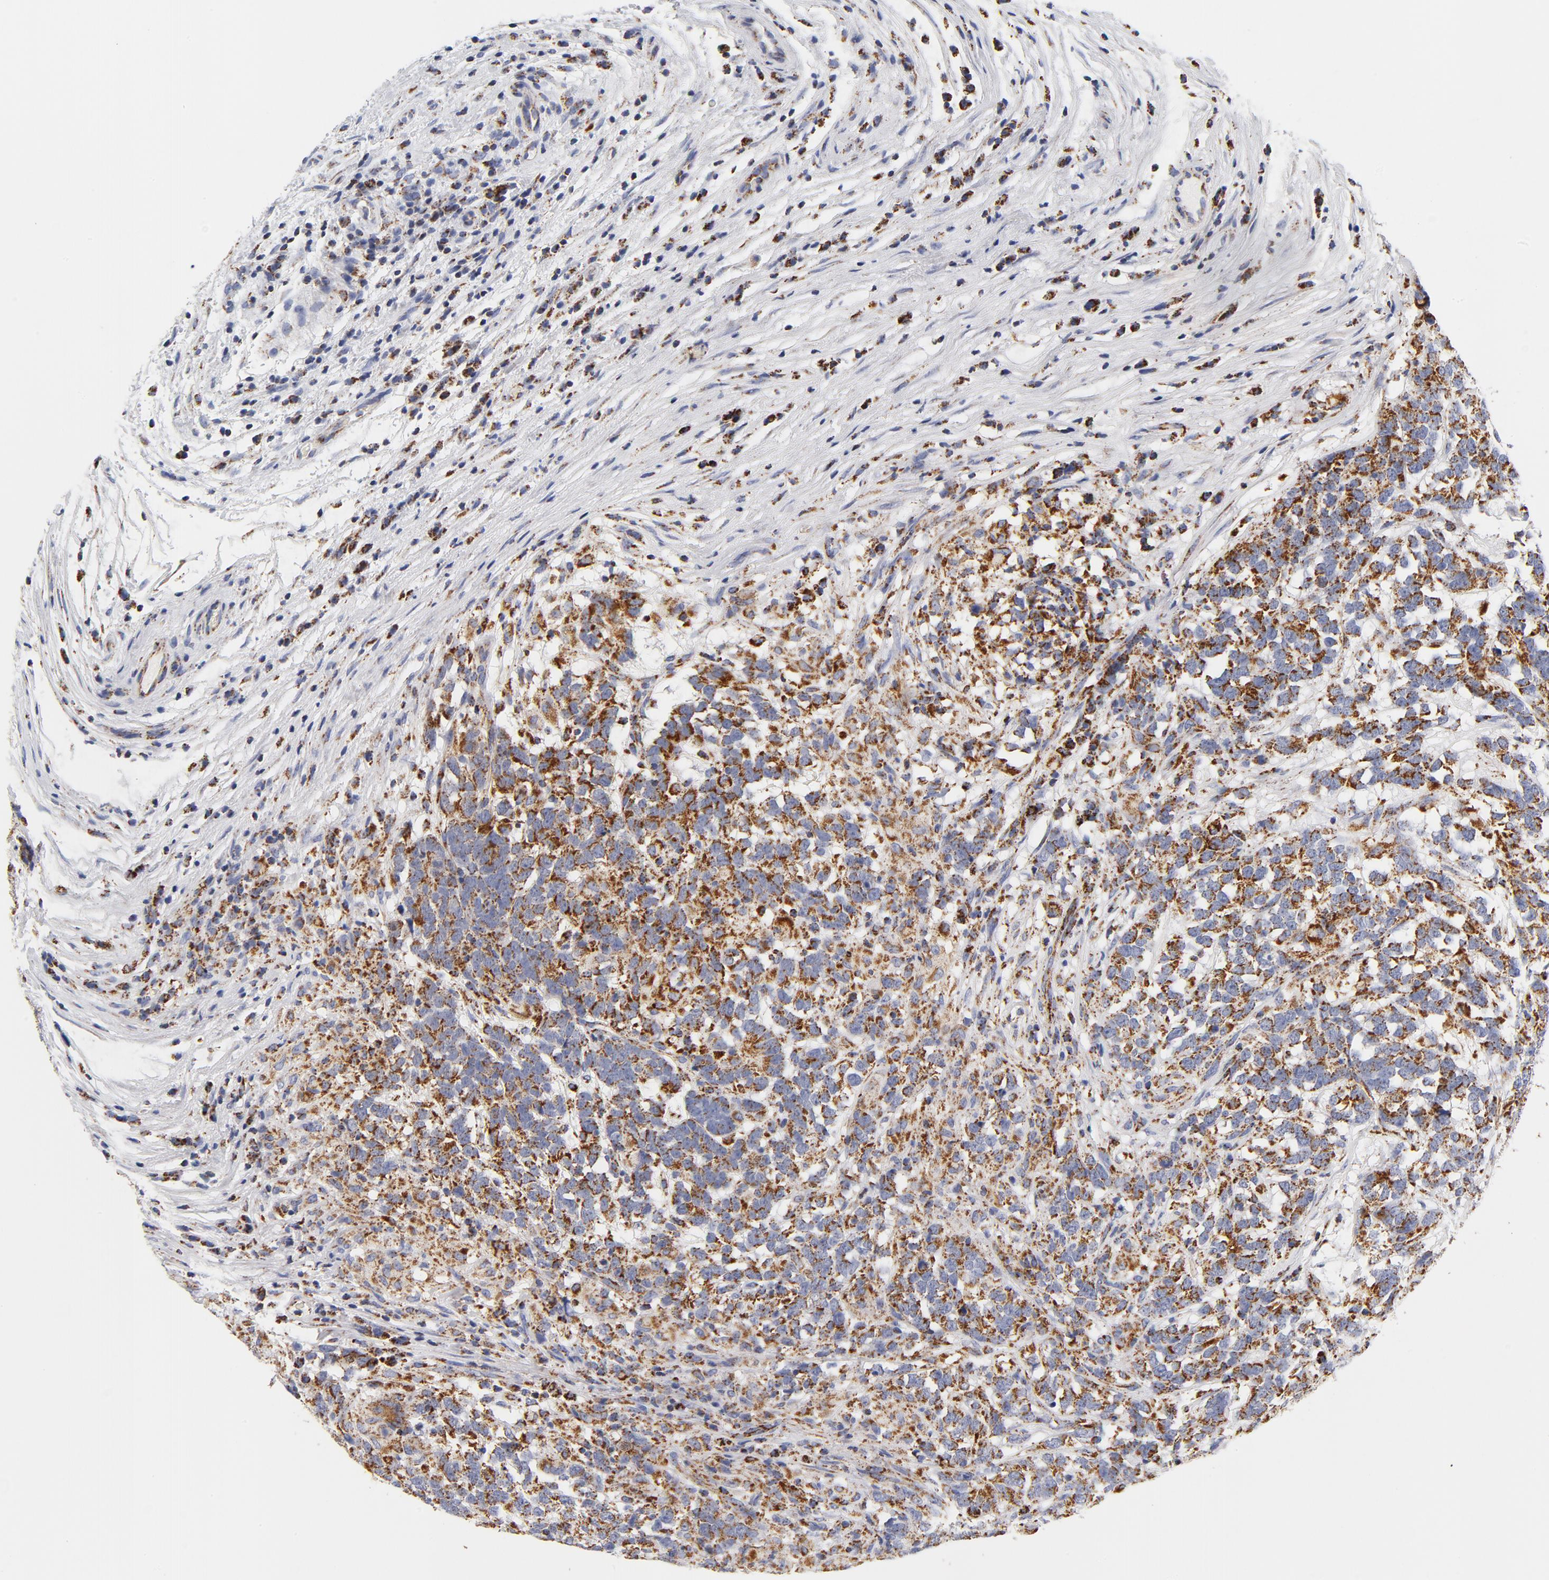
{"staining": {"intensity": "strong", "quantity": ">75%", "location": "cytoplasmic/membranous"}, "tissue": "testis cancer", "cell_type": "Tumor cells", "image_type": "cancer", "snomed": [{"axis": "morphology", "description": "Carcinoma, Embryonal, NOS"}, {"axis": "topography", "description": "Testis"}], "caption": "Embryonal carcinoma (testis) stained with a protein marker exhibits strong staining in tumor cells.", "gene": "ECHS1", "patient": {"sex": "male", "age": 26}}